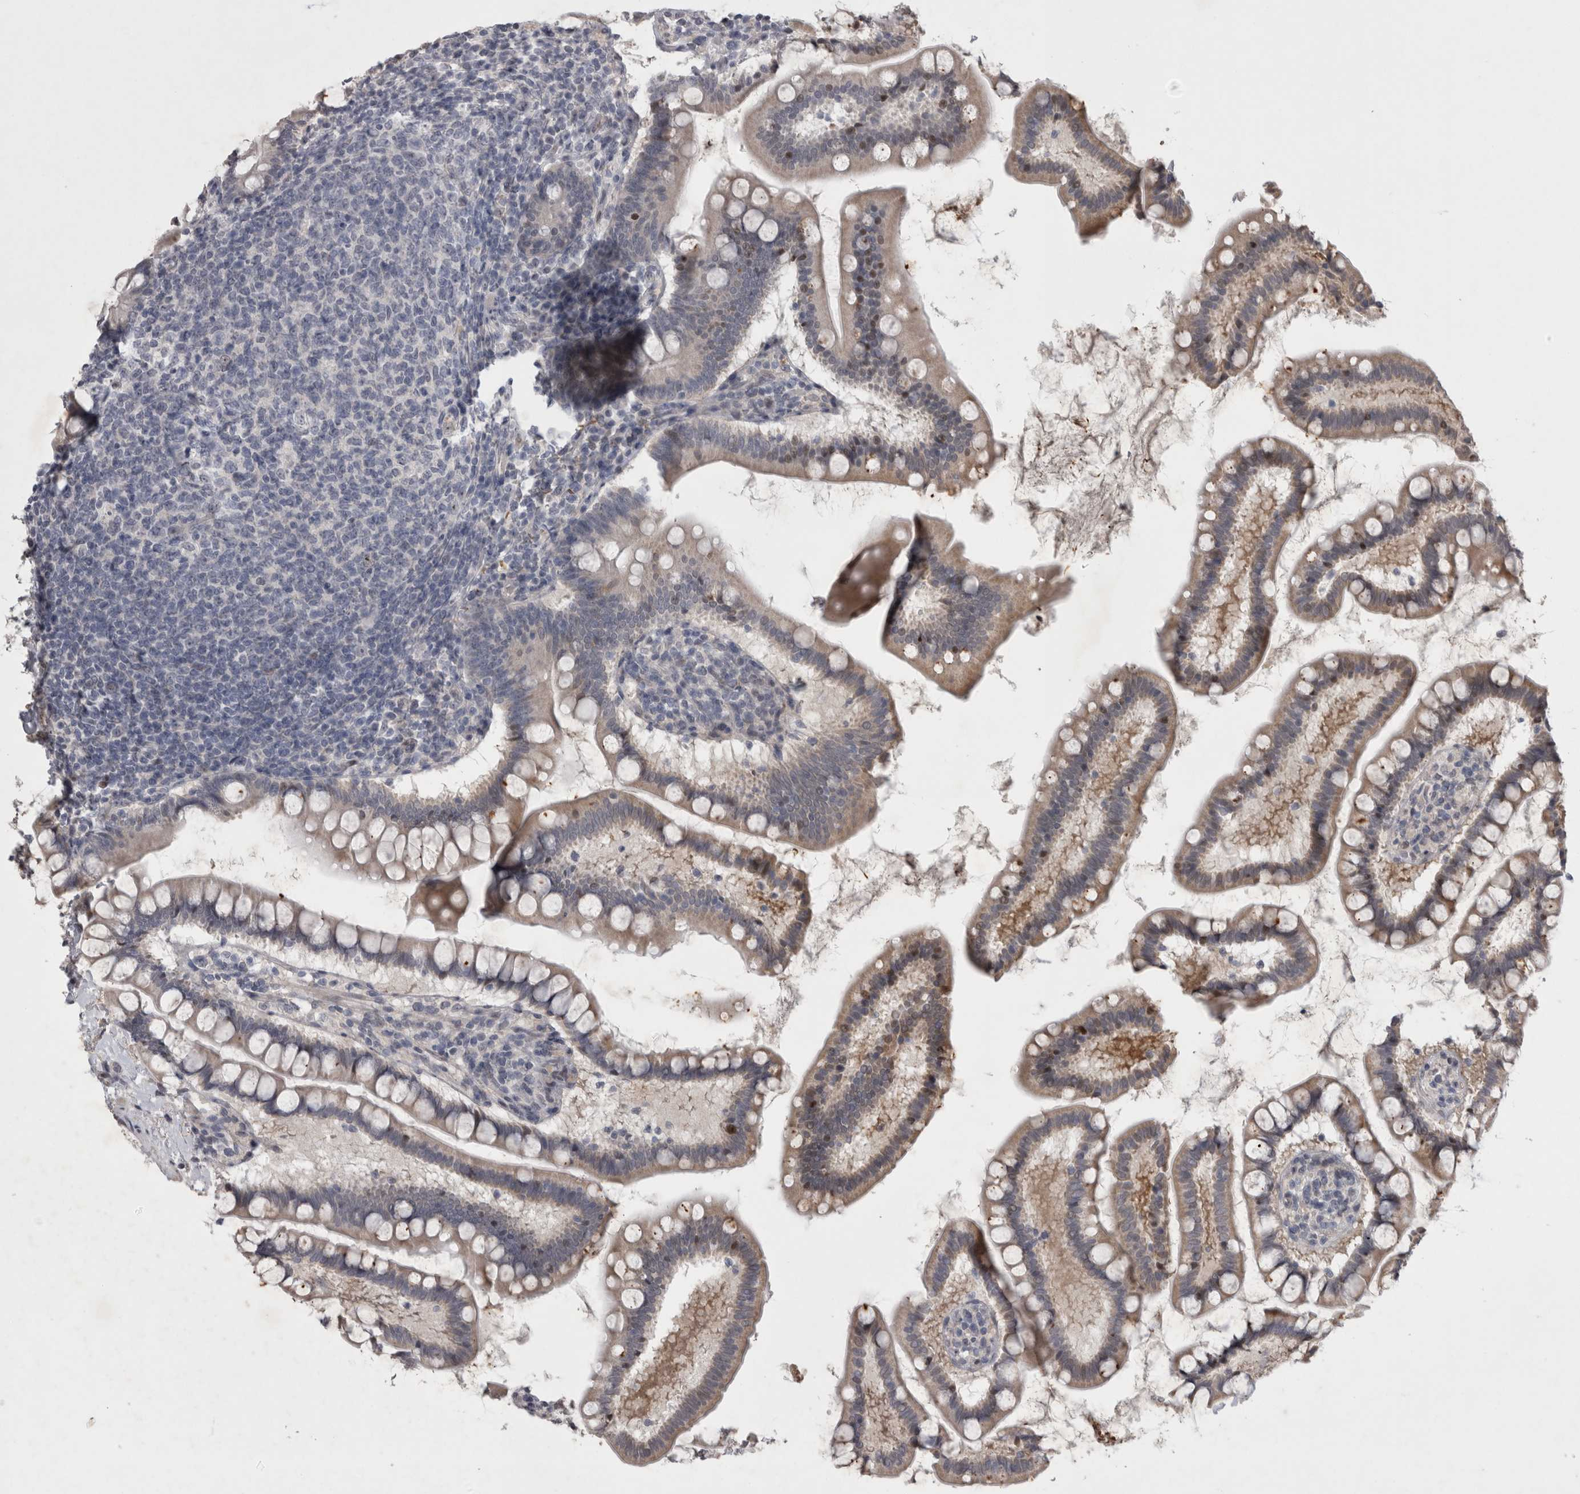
{"staining": {"intensity": "weak", "quantity": "<25%", "location": "cytoplasmic/membranous,nuclear"}, "tissue": "small intestine", "cell_type": "Glandular cells", "image_type": "normal", "snomed": [{"axis": "morphology", "description": "Normal tissue, NOS"}, {"axis": "topography", "description": "Small intestine"}], "caption": "IHC photomicrograph of normal small intestine: small intestine stained with DAB reveals no significant protein expression in glandular cells.", "gene": "IFI44", "patient": {"sex": "female", "age": 84}}